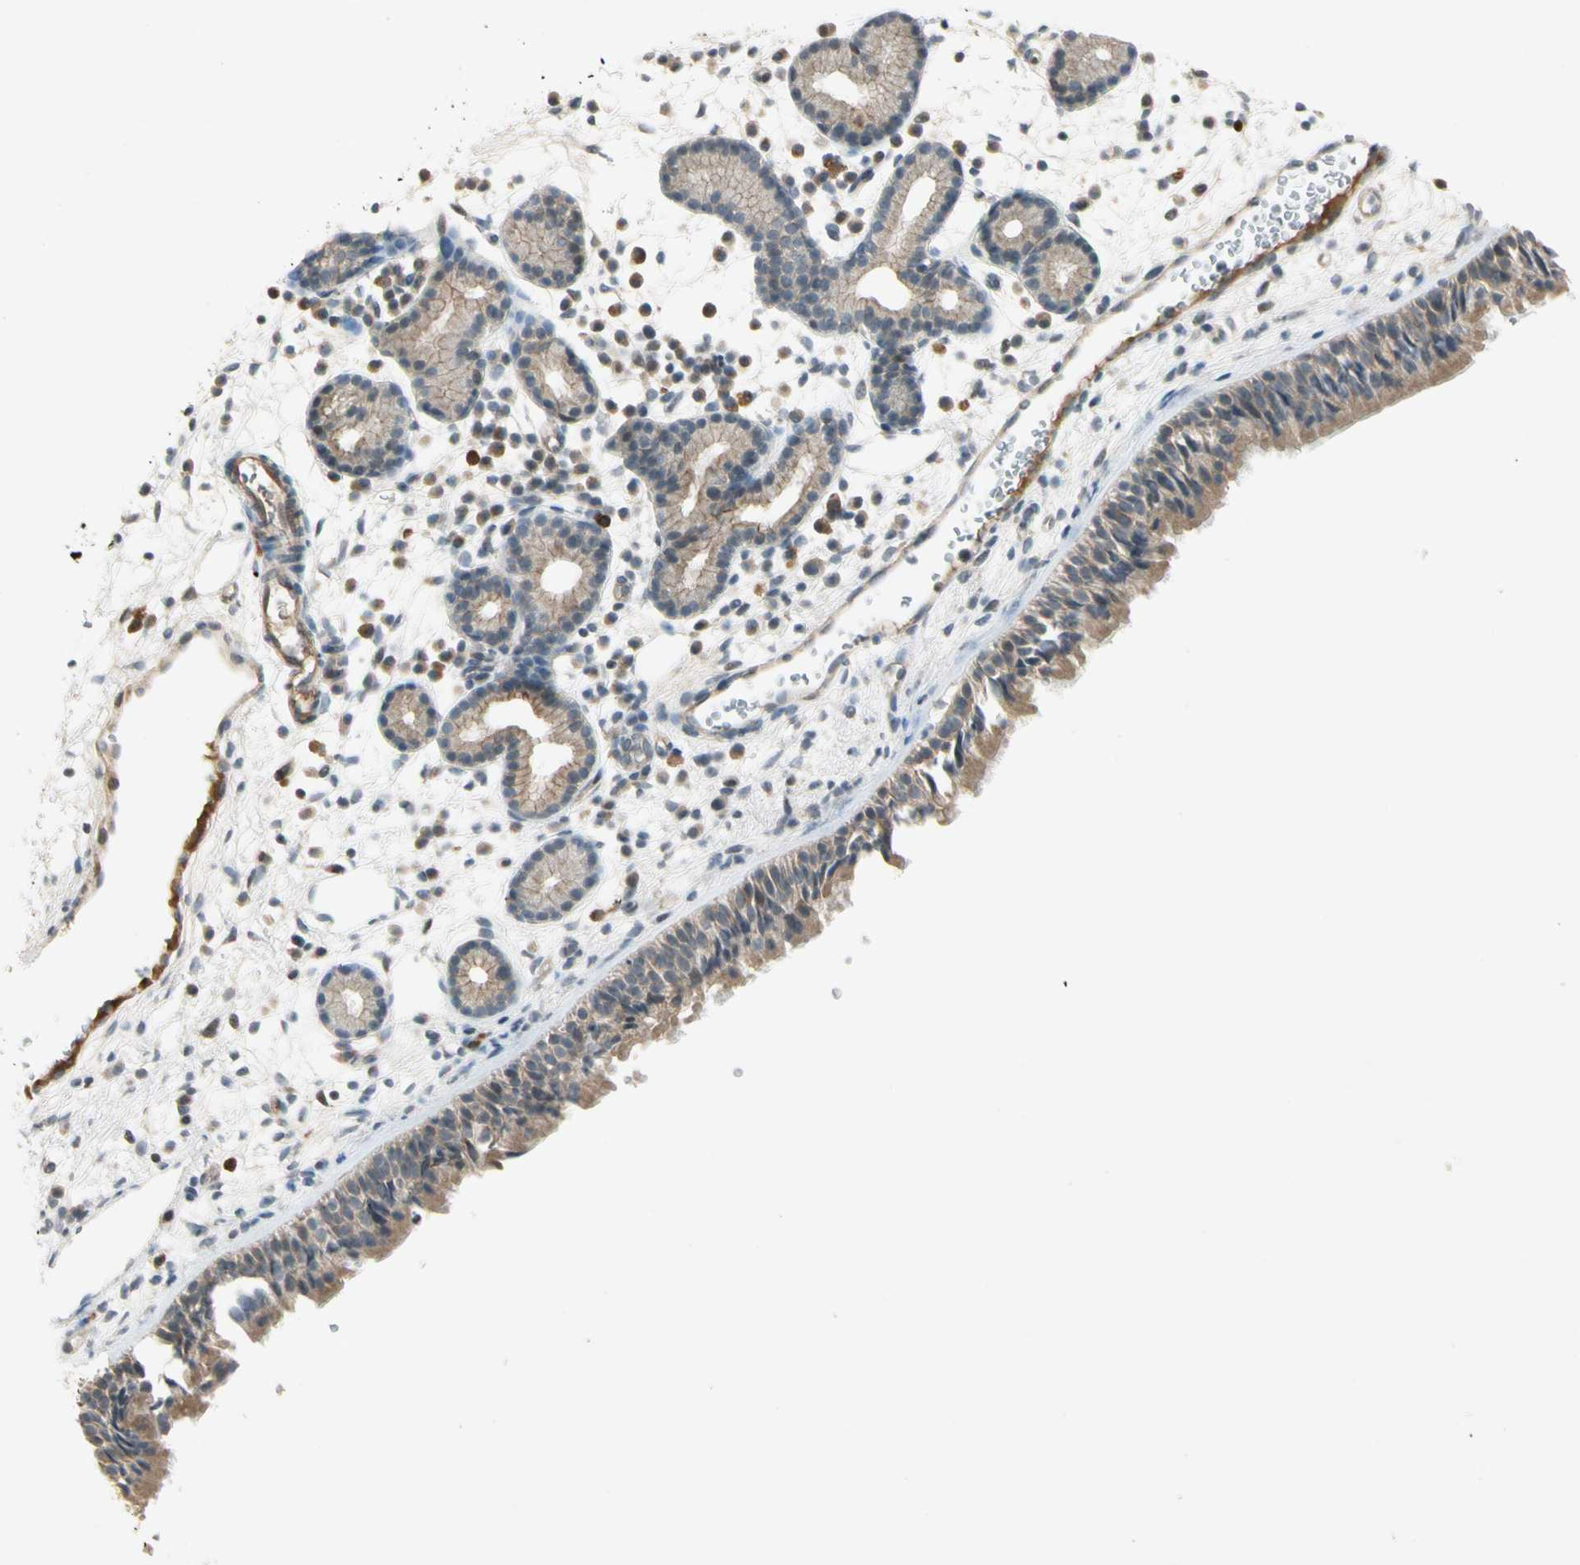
{"staining": {"intensity": "moderate", "quantity": ">75%", "location": "cytoplasmic/membranous"}, "tissue": "nasopharynx", "cell_type": "Respiratory epithelial cells", "image_type": "normal", "snomed": [{"axis": "morphology", "description": "Normal tissue, NOS"}, {"axis": "morphology", "description": "Inflammation, NOS"}, {"axis": "topography", "description": "Nasopharynx"}], "caption": "A micrograph of nasopharynx stained for a protein reveals moderate cytoplasmic/membranous brown staining in respiratory epithelial cells.", "gene": "ICAM5", "patient": {"sex": "female", "age": 55}}